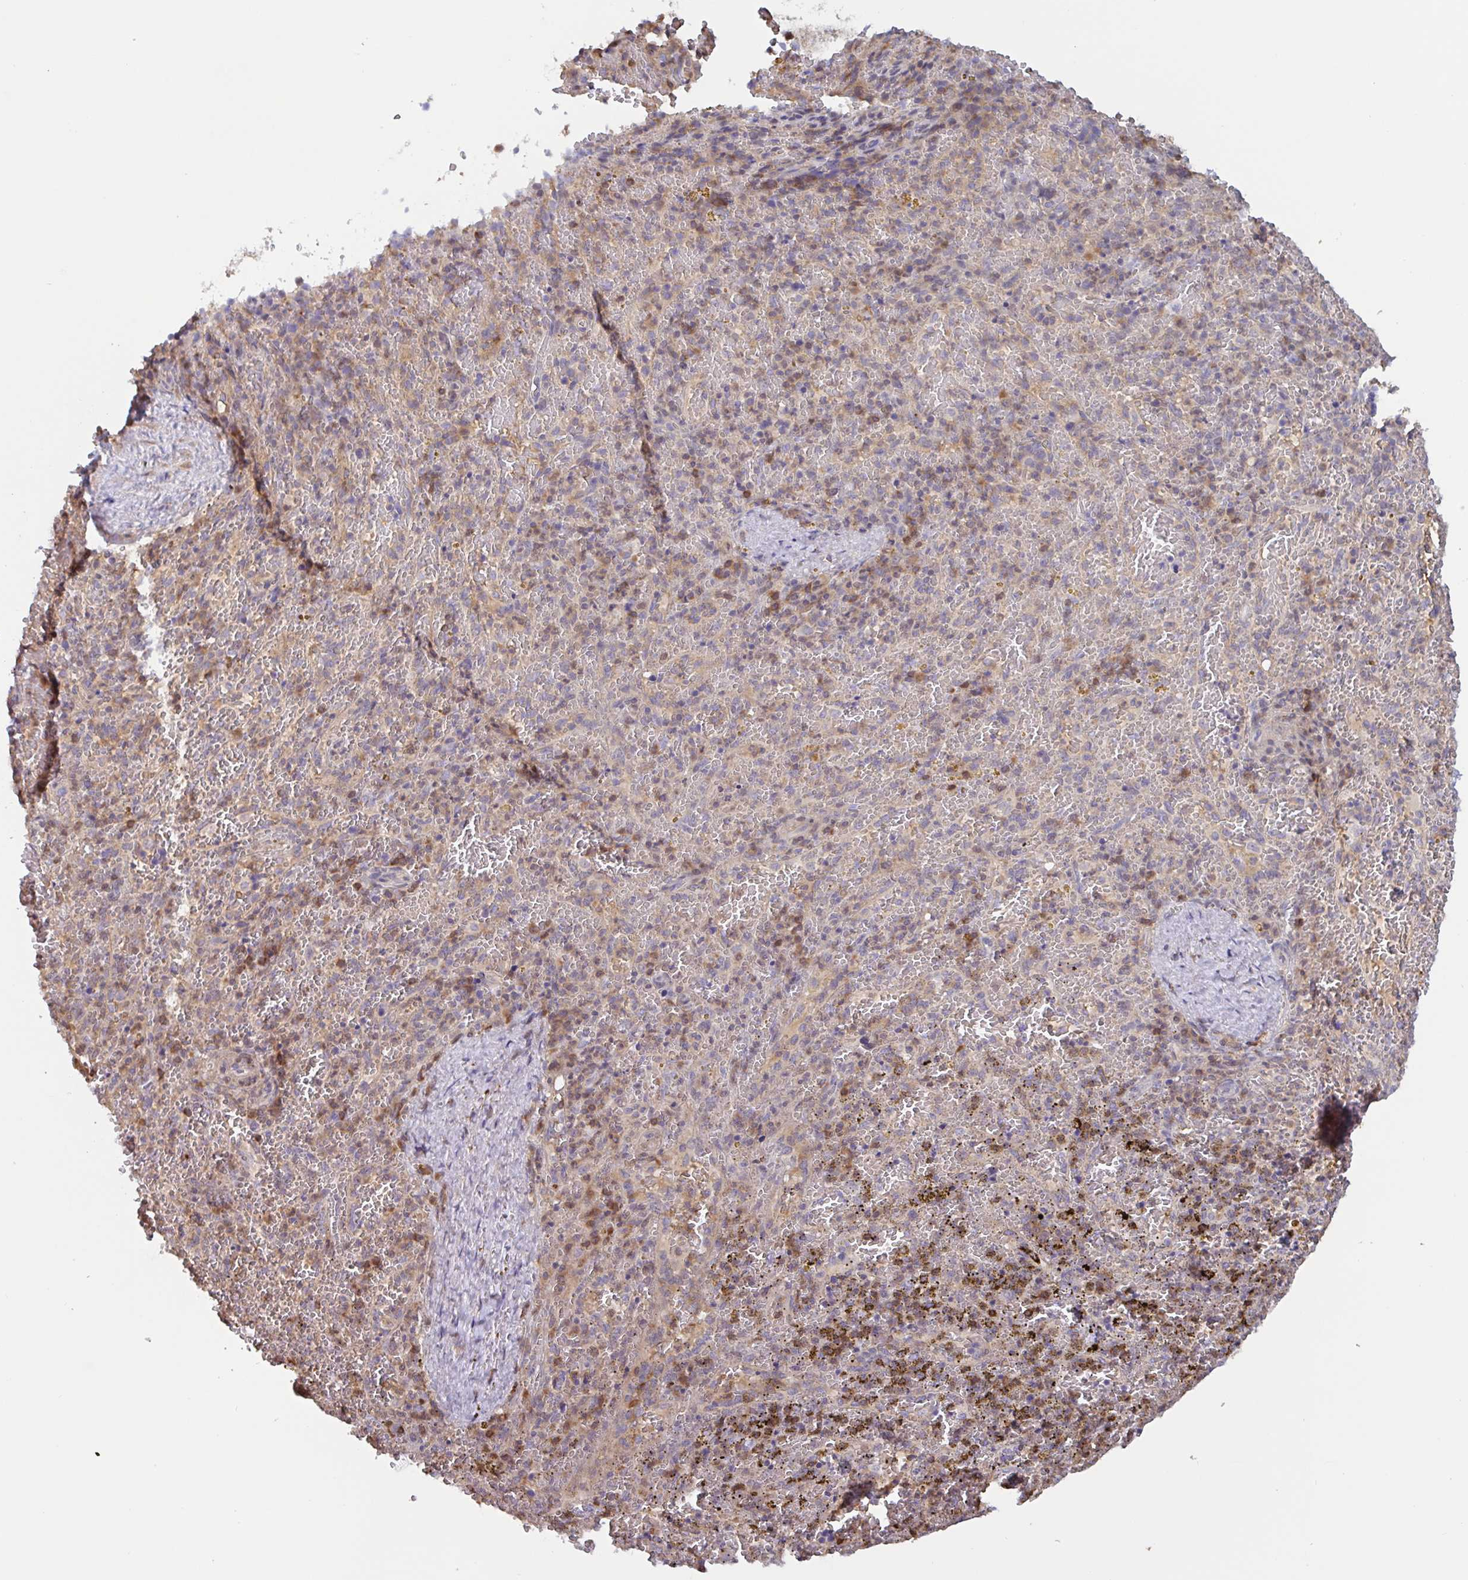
{"staining": {"intensity": "moderate", "quantity": "25%-75%", "location": "cytoplasmic/membranous"}, "tissue": "spleen", "cell_type": "Cells in red pulp", "image_type": "normal", "snomed": [{"axis": "morphology", "description": "Normal tissue, NOS"}, {"axis": "topography", "description": "Spleen"}], "caption": "Immunohistochemical staining of benign spleen reveals 25%-75% levels of moderate cytoplasmic/membranous protein positivity in about 25%-75% of cells in red pulp.", "gene": "OTOP2", "patient": {"sex": "female", "age": 50}}